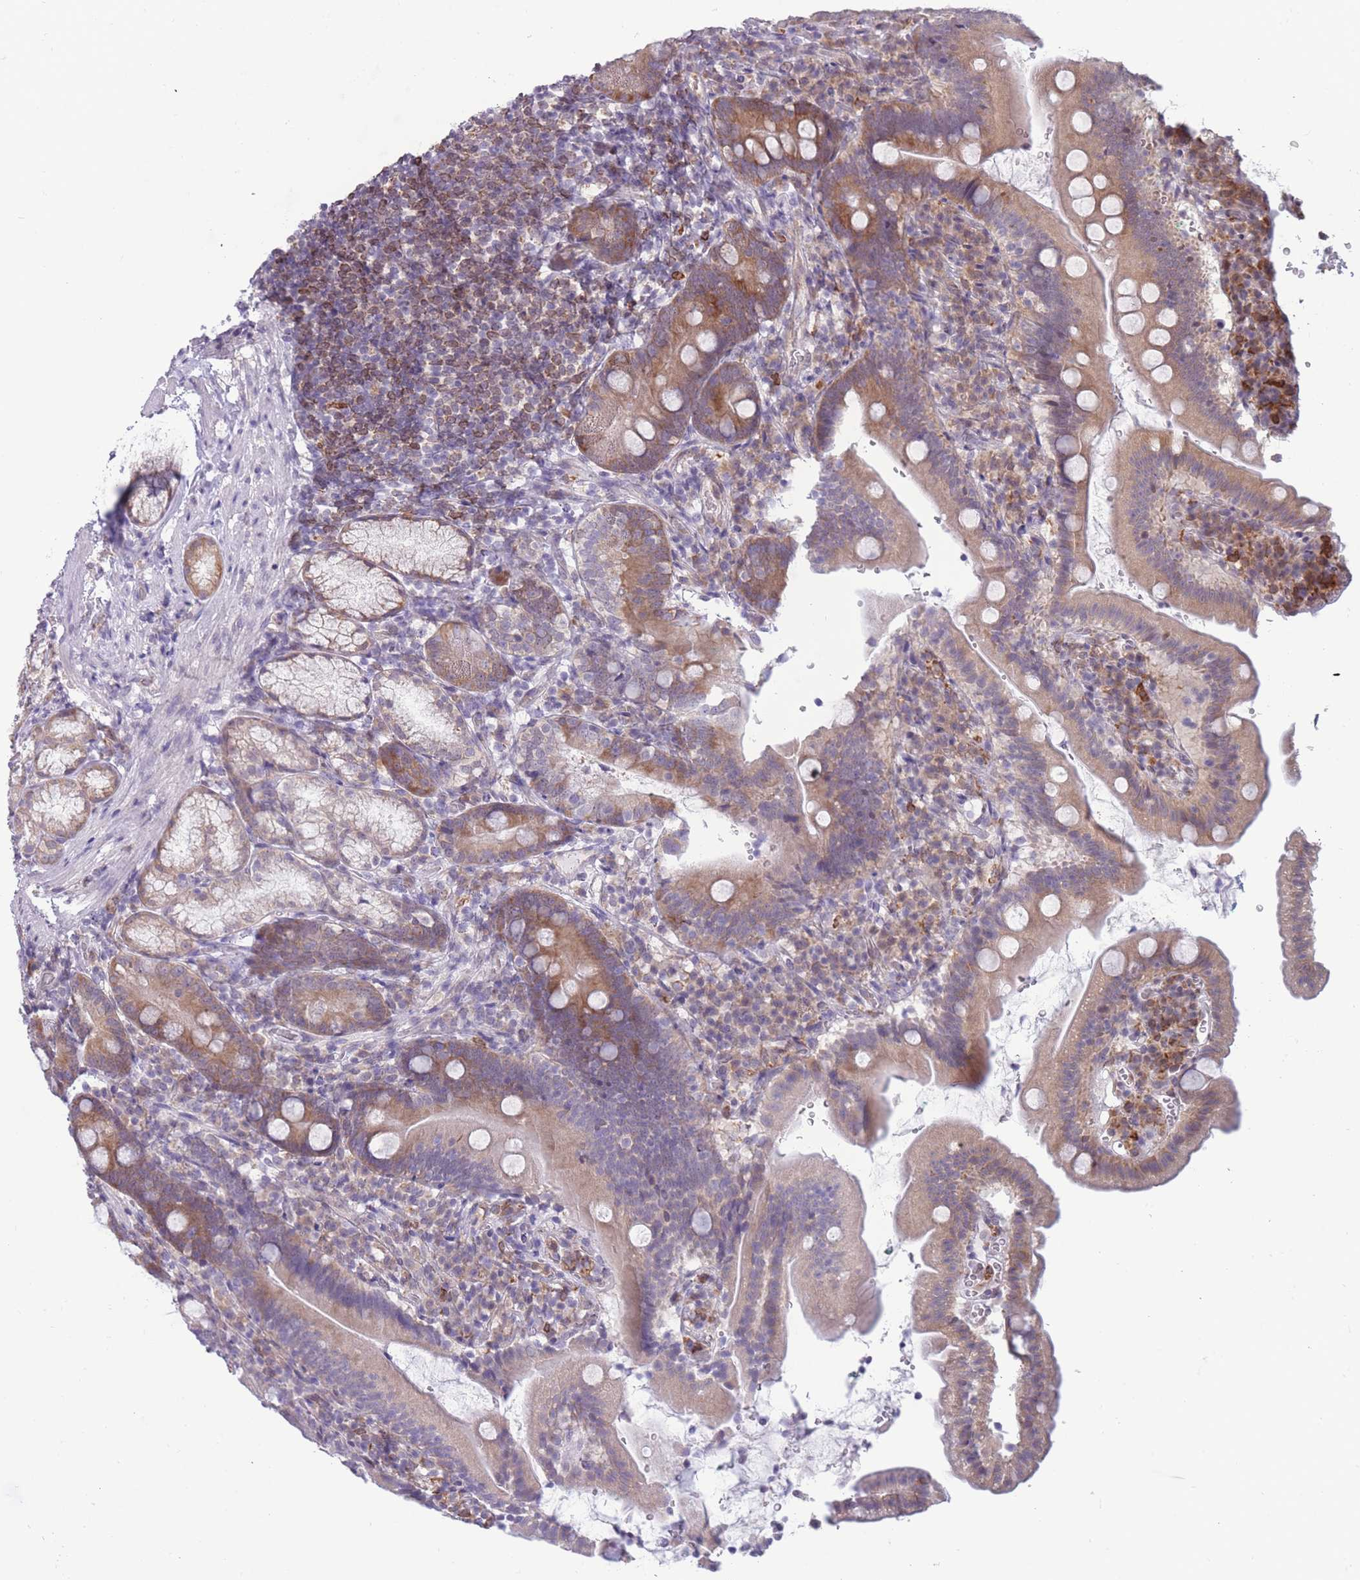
{"staining": {"intensity": "moderate", "quantity": "25%-75%", "location": "cytoplasmic/membranous"}, "tissue": "duodenum", "cell_type": "Glandular cells", "image_type": "normal", "snomed": [{"axis": "morphology", "description": "Normal tissue, NOS"}, {"axis": "topography", "description": "Duodenum"}], "caption": "High-power microscopy captured an immunohistochemistry (IHC) image of unremarkable duodenum, revealing moderate cytoplasmic/membranous staining in about 25%-75% of glandular cells. The staining was performed using DAB to visualize the protein expression in brown, while the nuclei were stained in blue with hematoxylin (Magnification: 20x).", "gene": "TMEM121", "patient": {"sex": "female", "age": 67}}